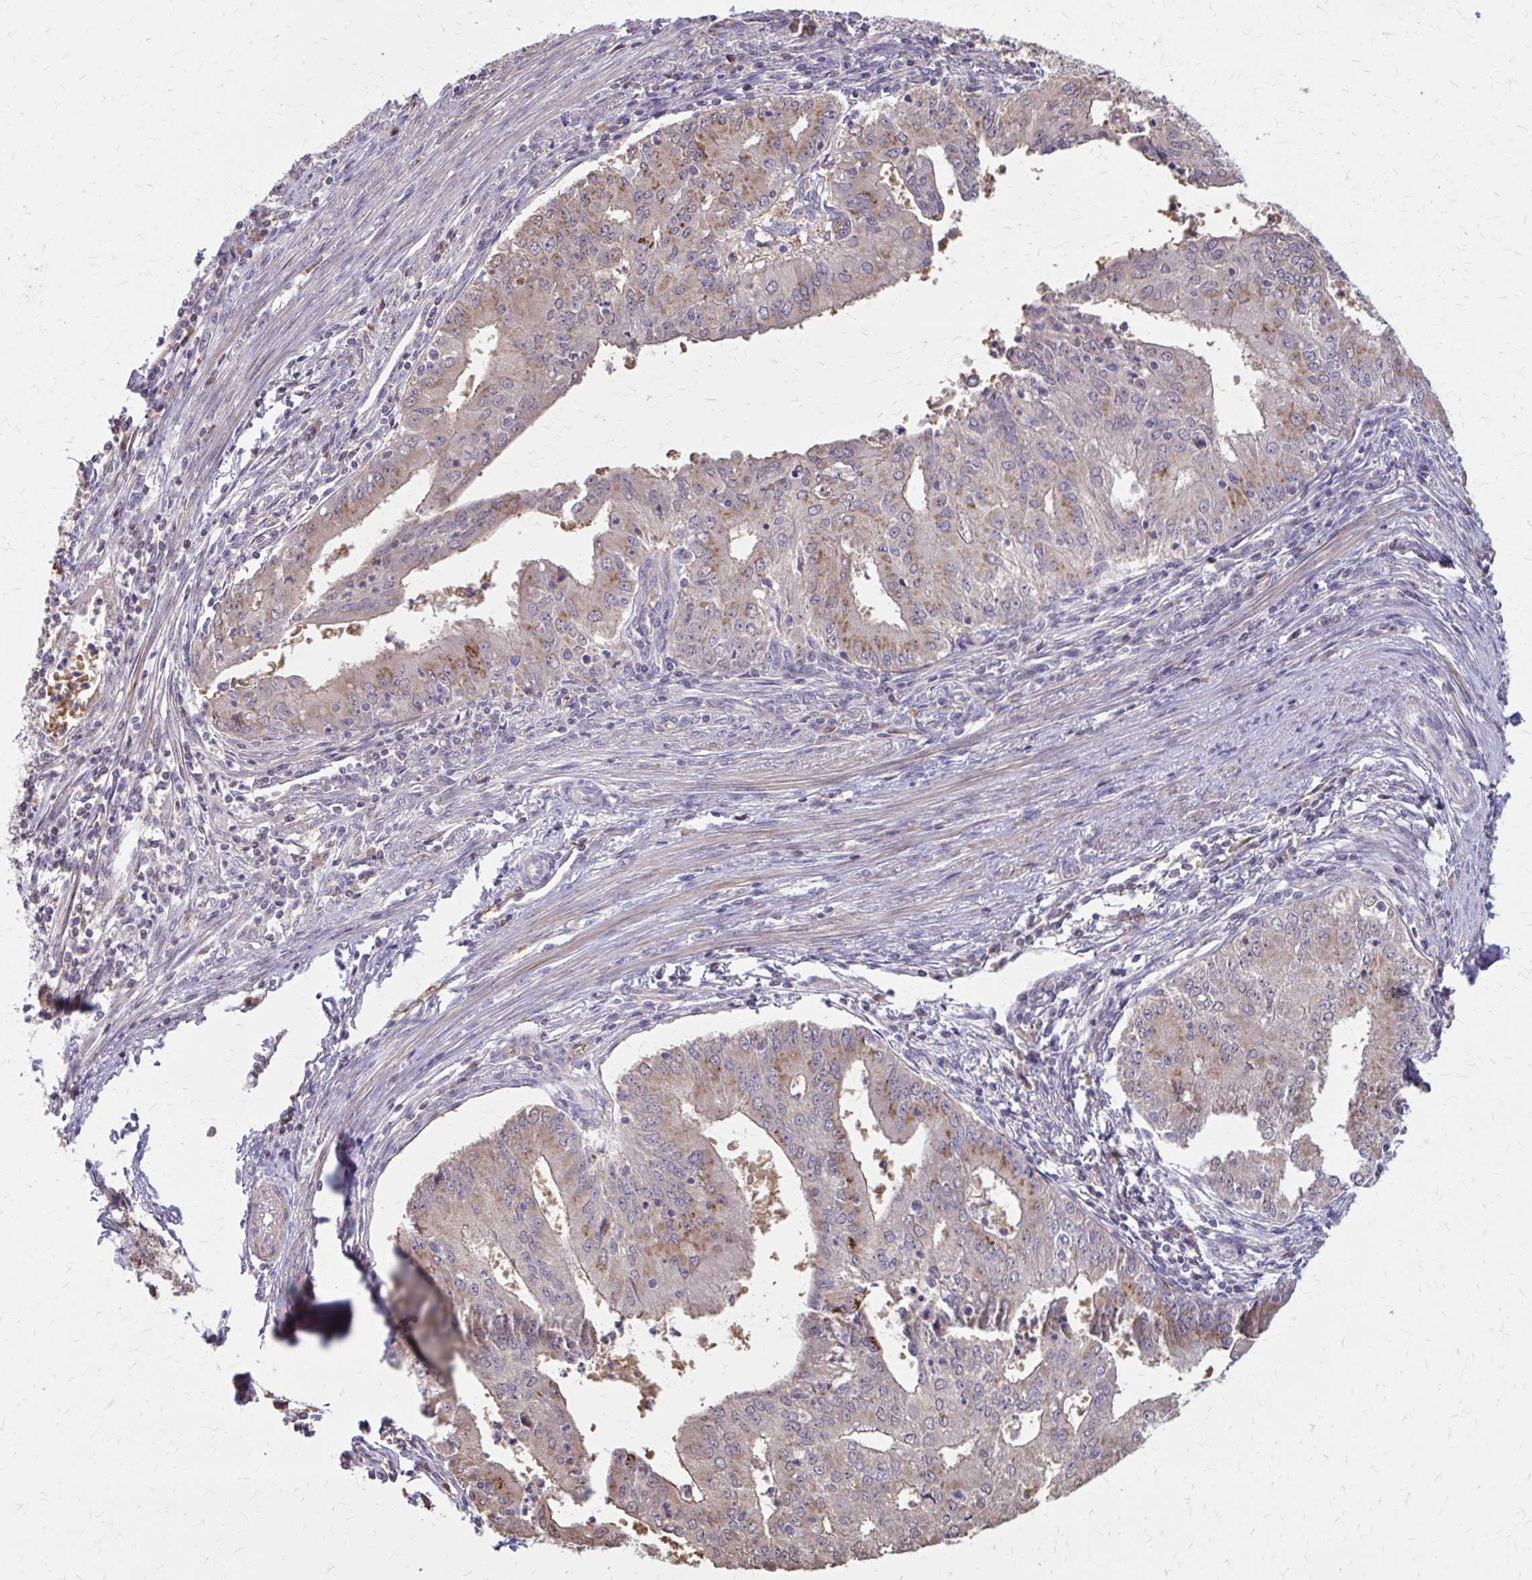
{"staining": {"intensity": "moderate", "quantity": "25%-75%", "location": "cytoplasmic/membranous"}, "tissue": "endometrial cancer", "cell_type": "Tumor cells", "image_type": "cancer", "snomed": [{"axis": "morphology", "description": "Adenocarcinoma, NOS"}, {"axis": "topography", "description": "Endometrium"}], "caption": "A brown stain labels moderate cytoplasmic/membranous expression of a protein in endometrial adenocarcinoma tumor cells.", "gene": "IFI44L", "patient": {"sex": "female", "age": 50}}